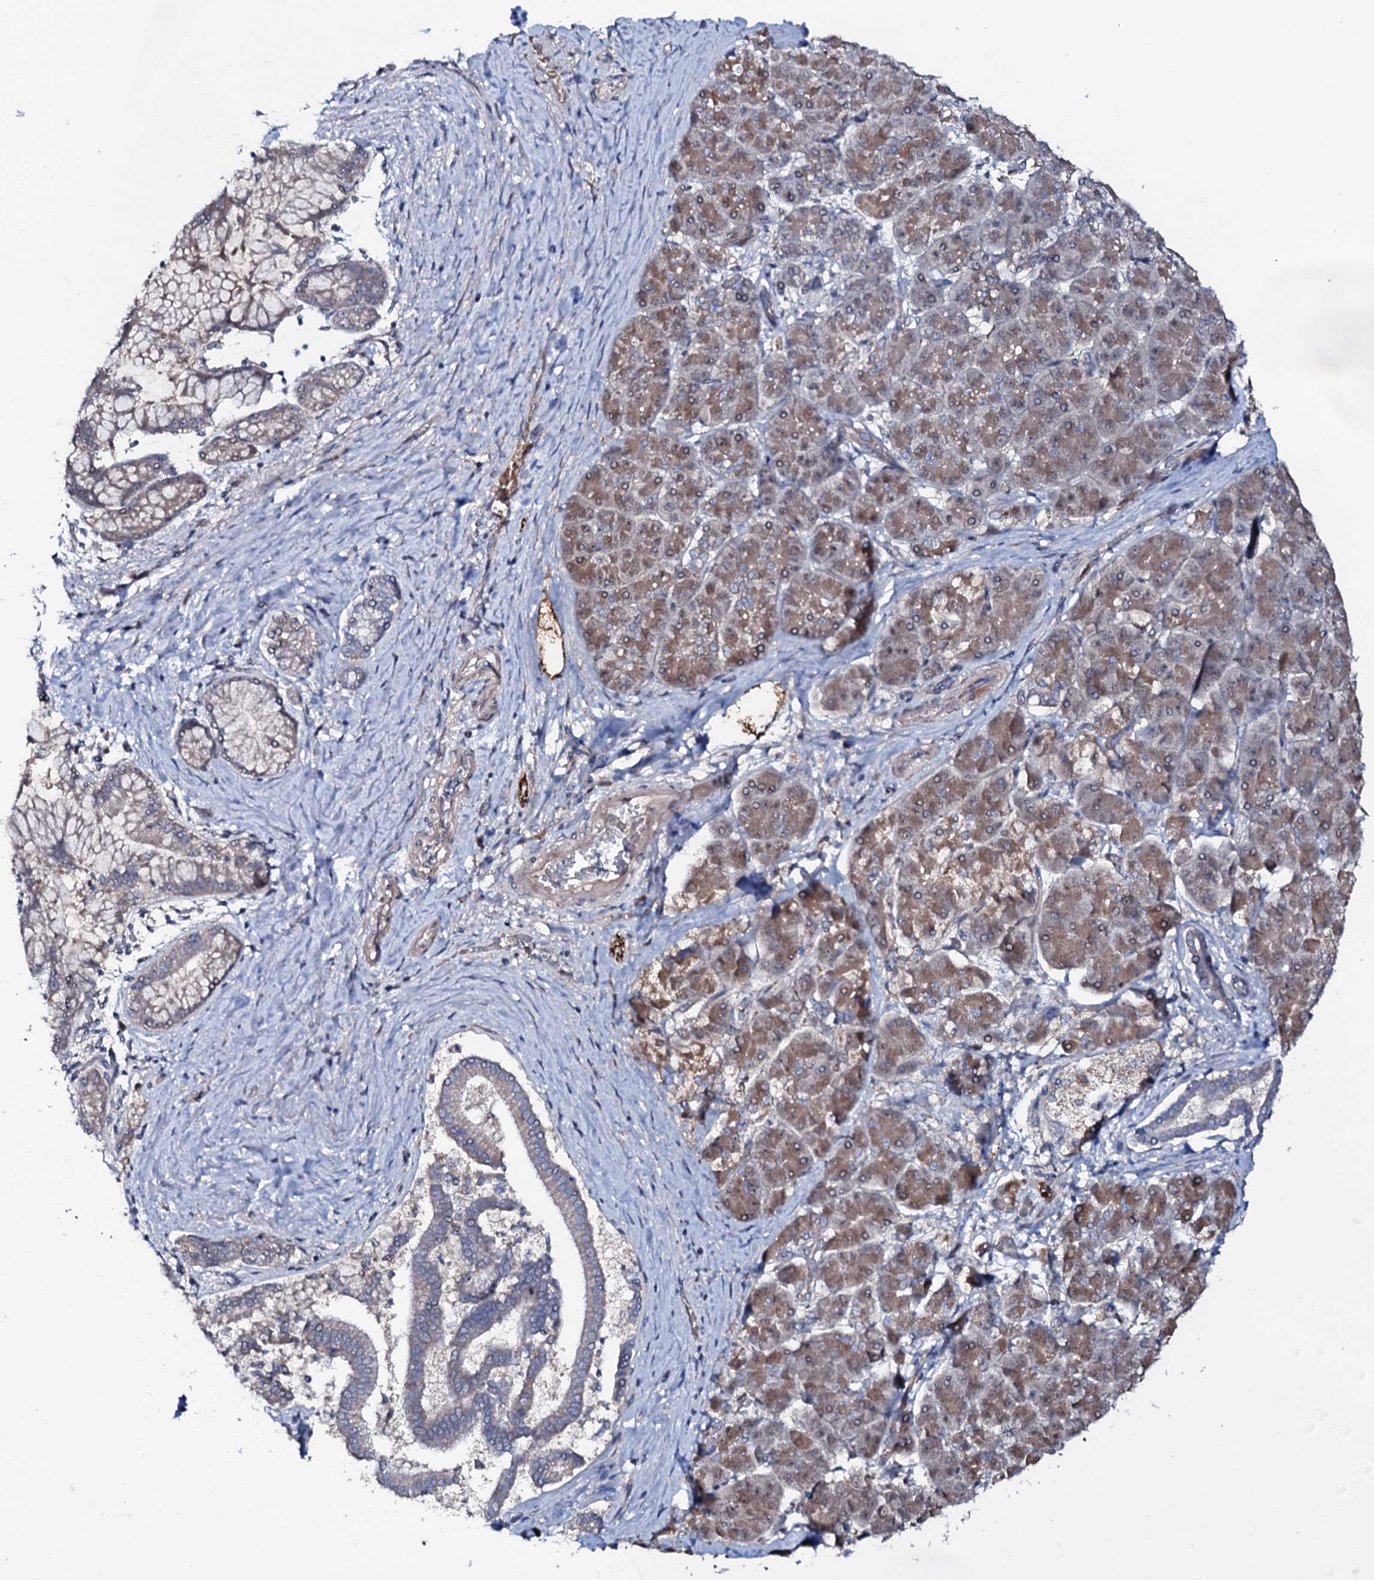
{"staining": {"intensity": "weak", "quantity": "<25%", "location": "cytoplasmic/membranous"}, "tissue": "pancreatic cancer", "cell_type": "Tumor cells", "image_type": "cancer", "snomed": [{"axis": "morphology", "description": "Normal tissue, NOS"}, {"axis": "morphology", "description": "Adenocarcinoma, NOS"}, {"axis": "topography", "description": "Pancreas"}], "caption": "This is an immunohistochemistry image of adenocarcinoma (pancreatic). There is no positivity in tumor cells.", "gene": "PPP1R3D", "patient": {"sex": "female", "age": 68}}